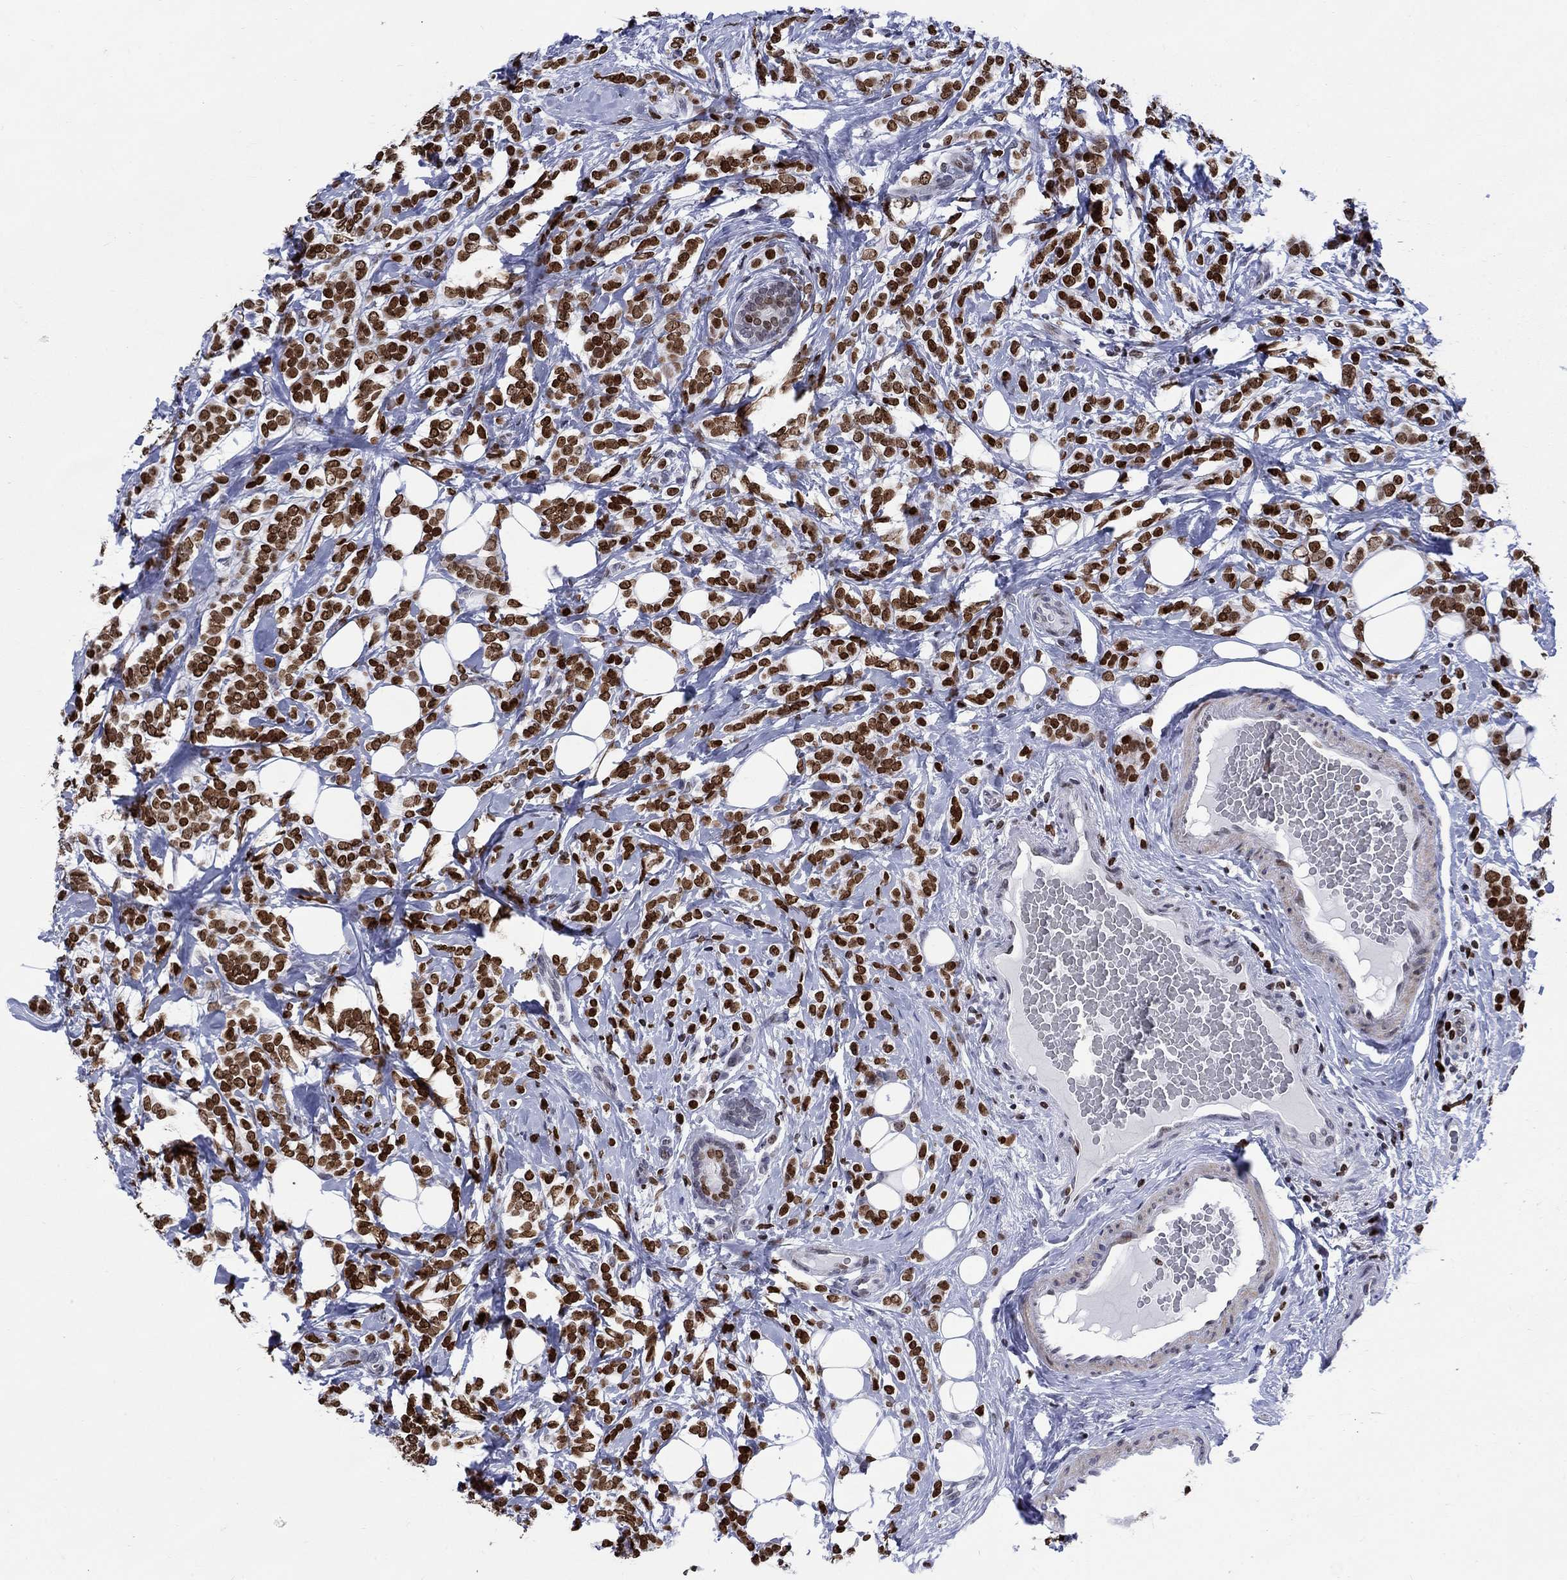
{"staining": {"intensity": "strong", "quantity": ">75%", "location": "nuclear"}, "tissue": "breast cancer", "cell_type": "Tumor cells", "image_type": "cancer", "snomed": [{"axis": "morphology", "description": "Lobular carcinoma"}, {"axis": "topography", "description": "Breast"}], "caption": "Strong nuclear protein positivity is seen in about >75% of tumor cells in breast lobular carcinoma. (IHC, brightfield microscopy, high magnification).", "gene": "HMGA1", "patient": {"sex": "female", "age": 49}}